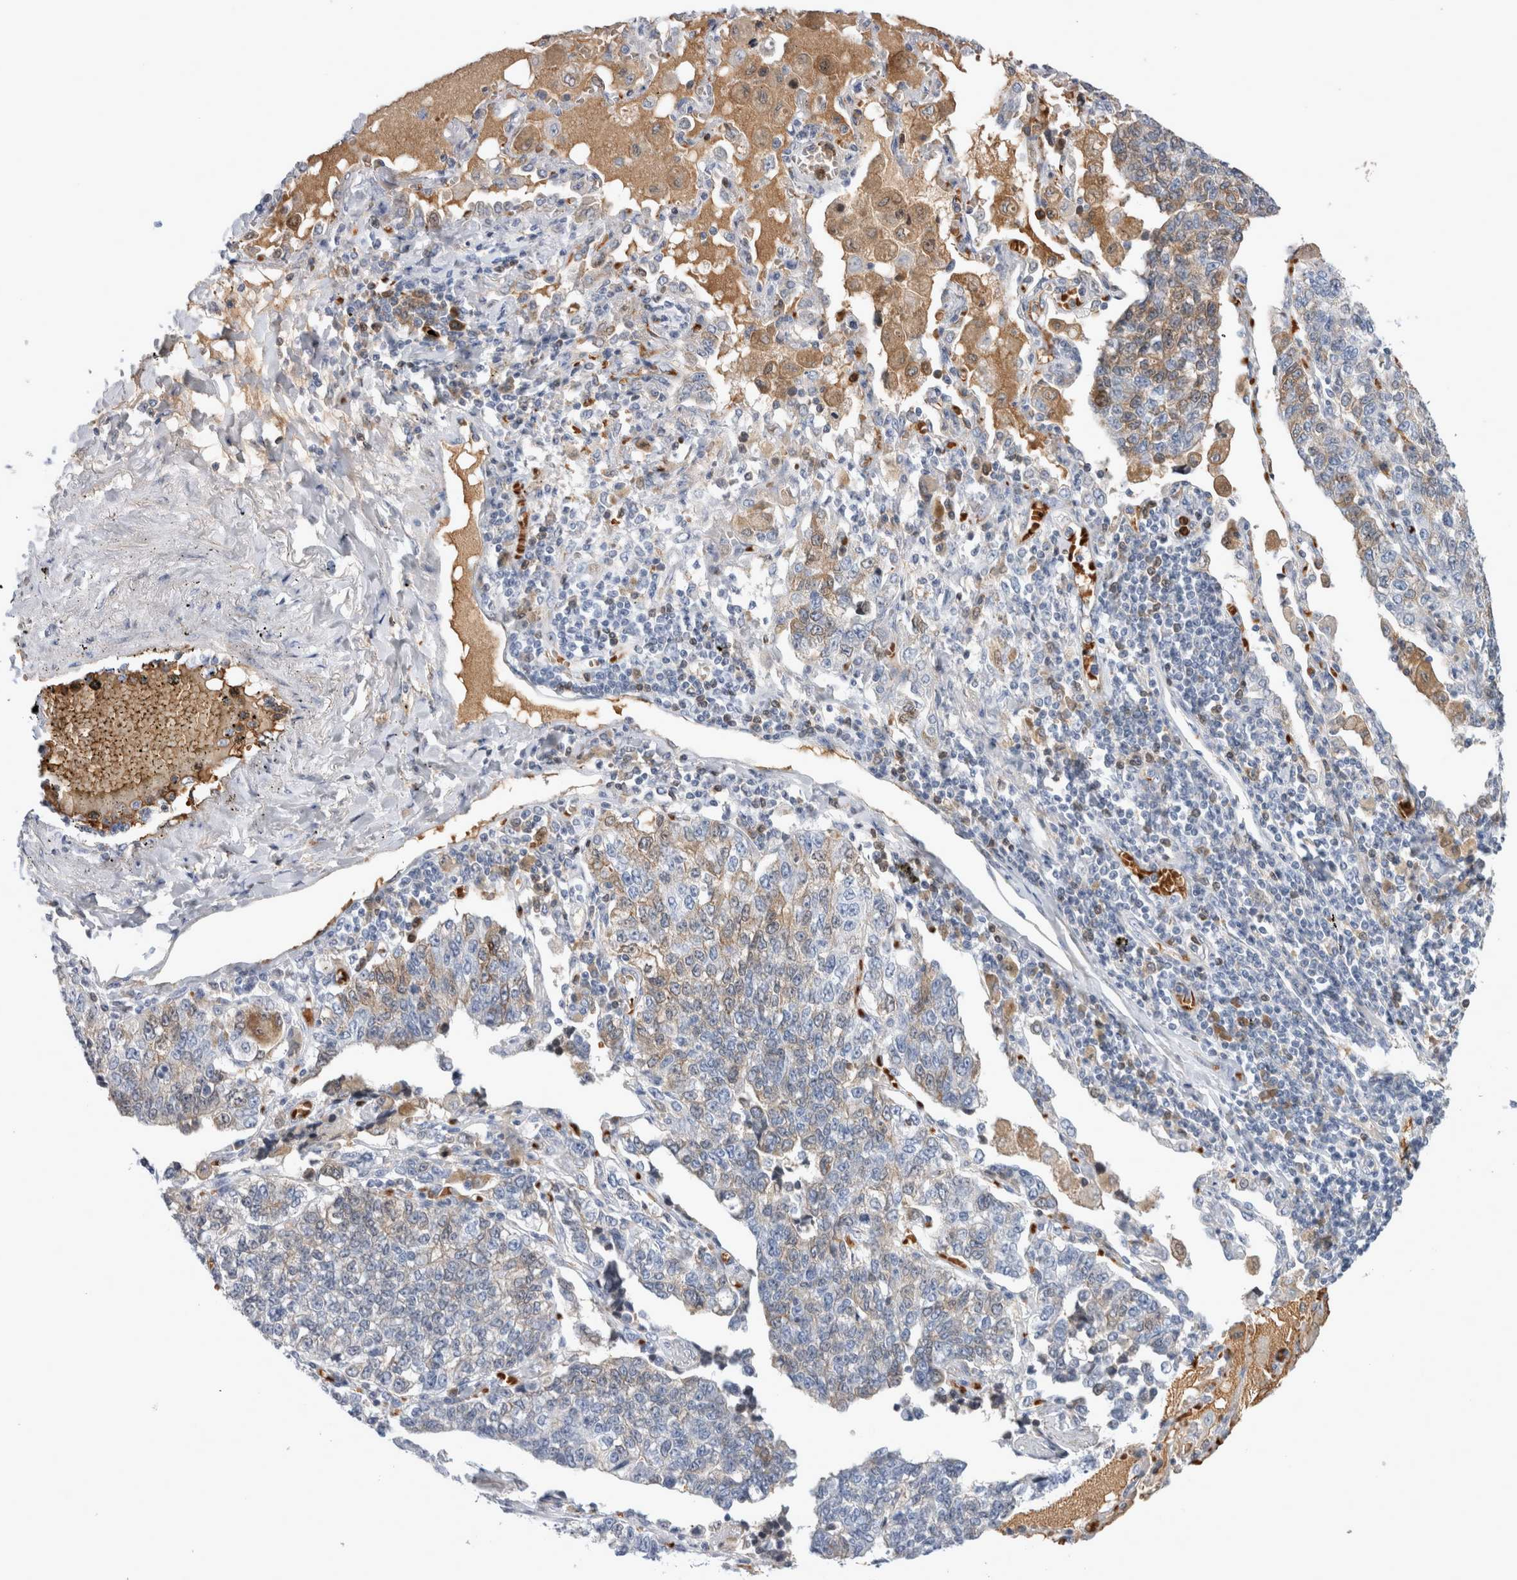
{"staining": {"intensity": "weak", "quantity": "<25%", "location": "cytoplasmic/membranous"}, "tissue": "lung cancer", "cell_type": "Tumor cells", "image_type": "cancer", "snomed": [{"axis": "morphology", "description": "Adenocarcinoma, NOS"}, {"axis": "topography", "description": "Lung"}], "caption": "Protein analysis of adenocarcinoma (lung) reveals no significant staining in tumor cells.", "gene": "CA1", "patient": {"sex": "male", "age": 49}}